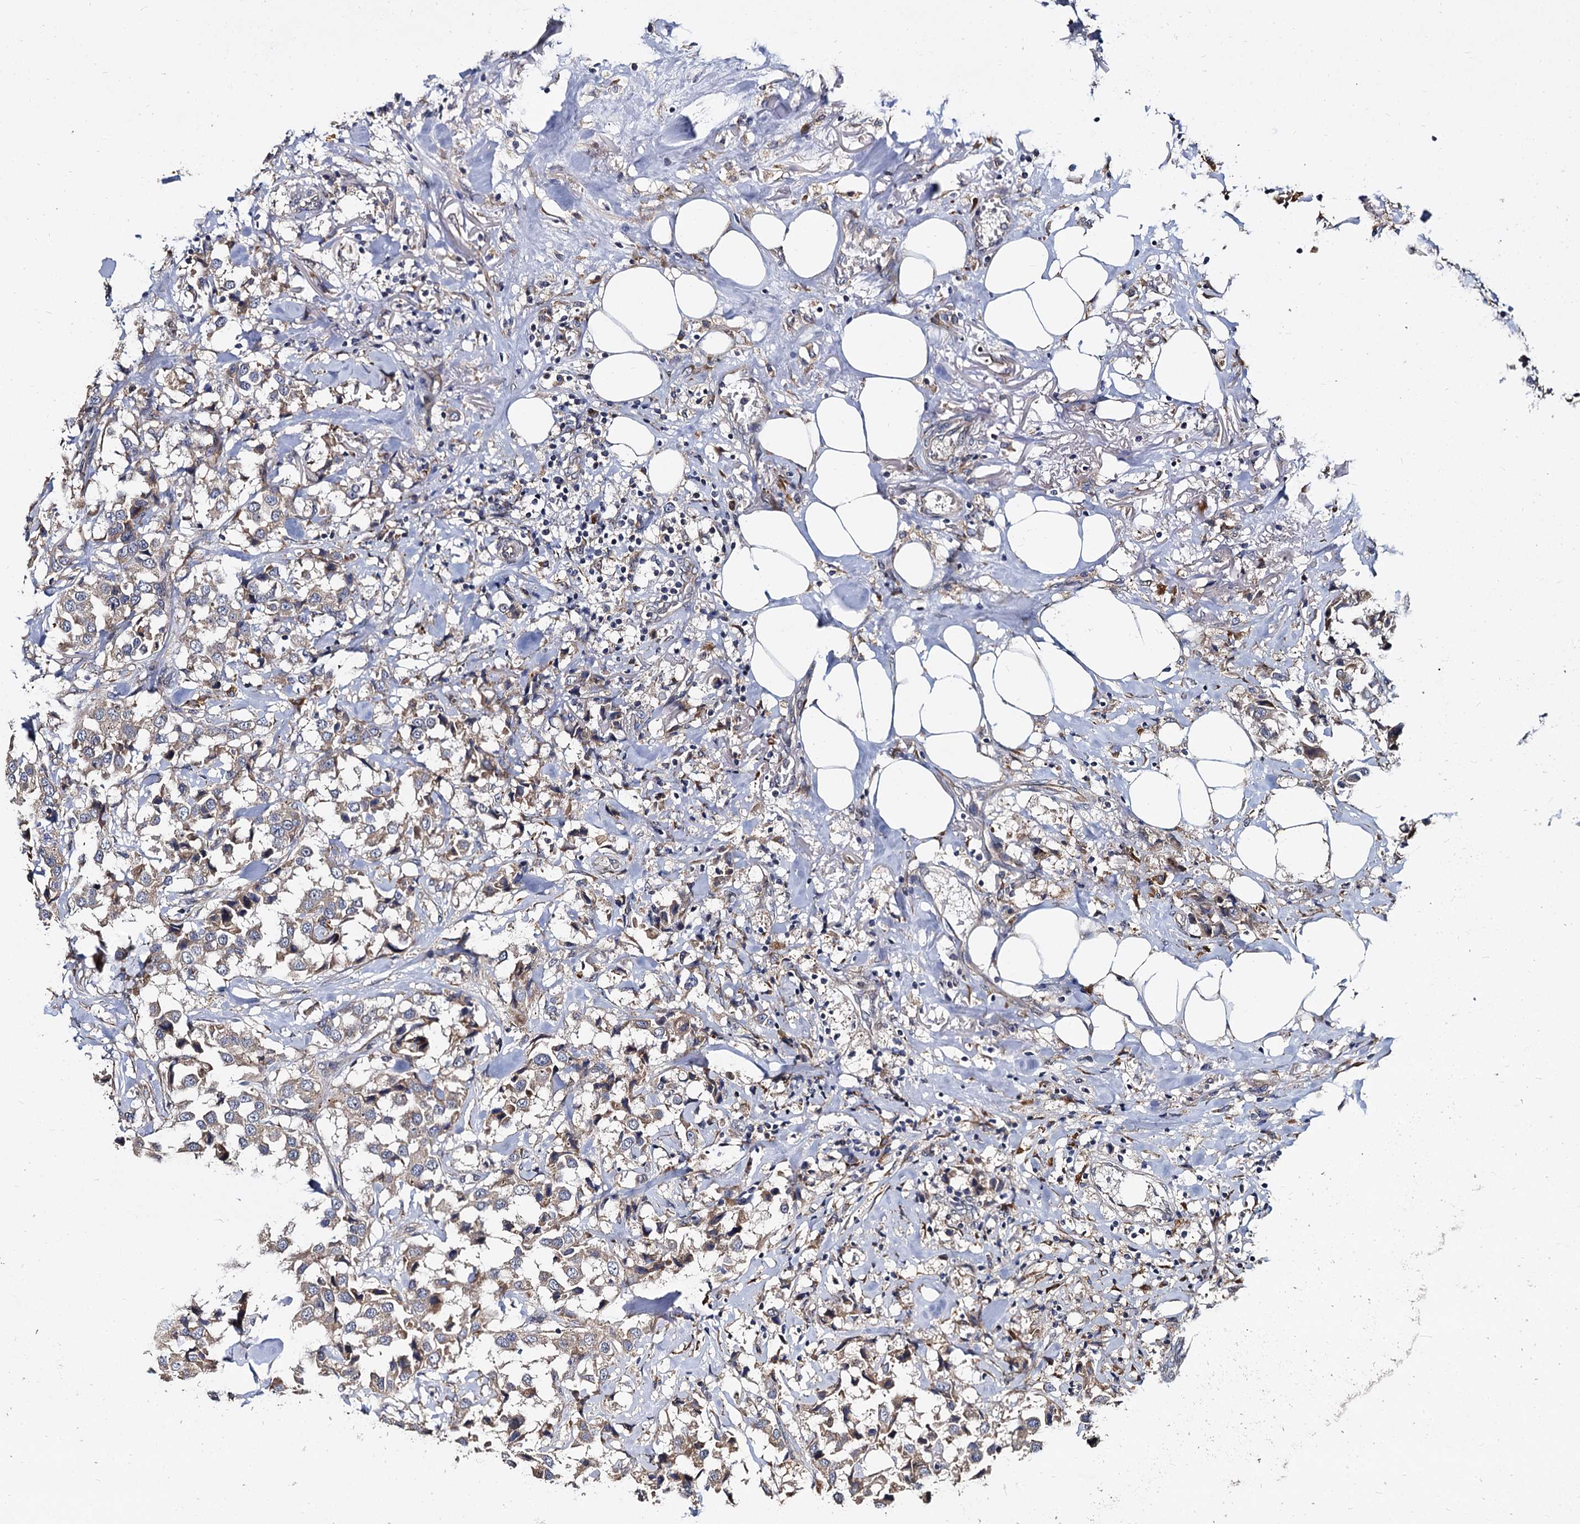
{"staining": {"intensity": "negative", "quantity": "none", "location": "none"}, "tissue": "breast cancer", "cell_type": "Tumor cells", "image_type": "cancer", "snomed": [{"axis": "morphology", "description": "Duct carcinoma"}, {"axis": "topography", "description": "Breast"}], "caption": "This is an immunohistochemistry (IHC) micrograph of human breast cancer (invasive ductal carcinoma). There is no staining in tumor cells.", "gene": "WWC3", "patient": {"sex": "female", "age": 80}}